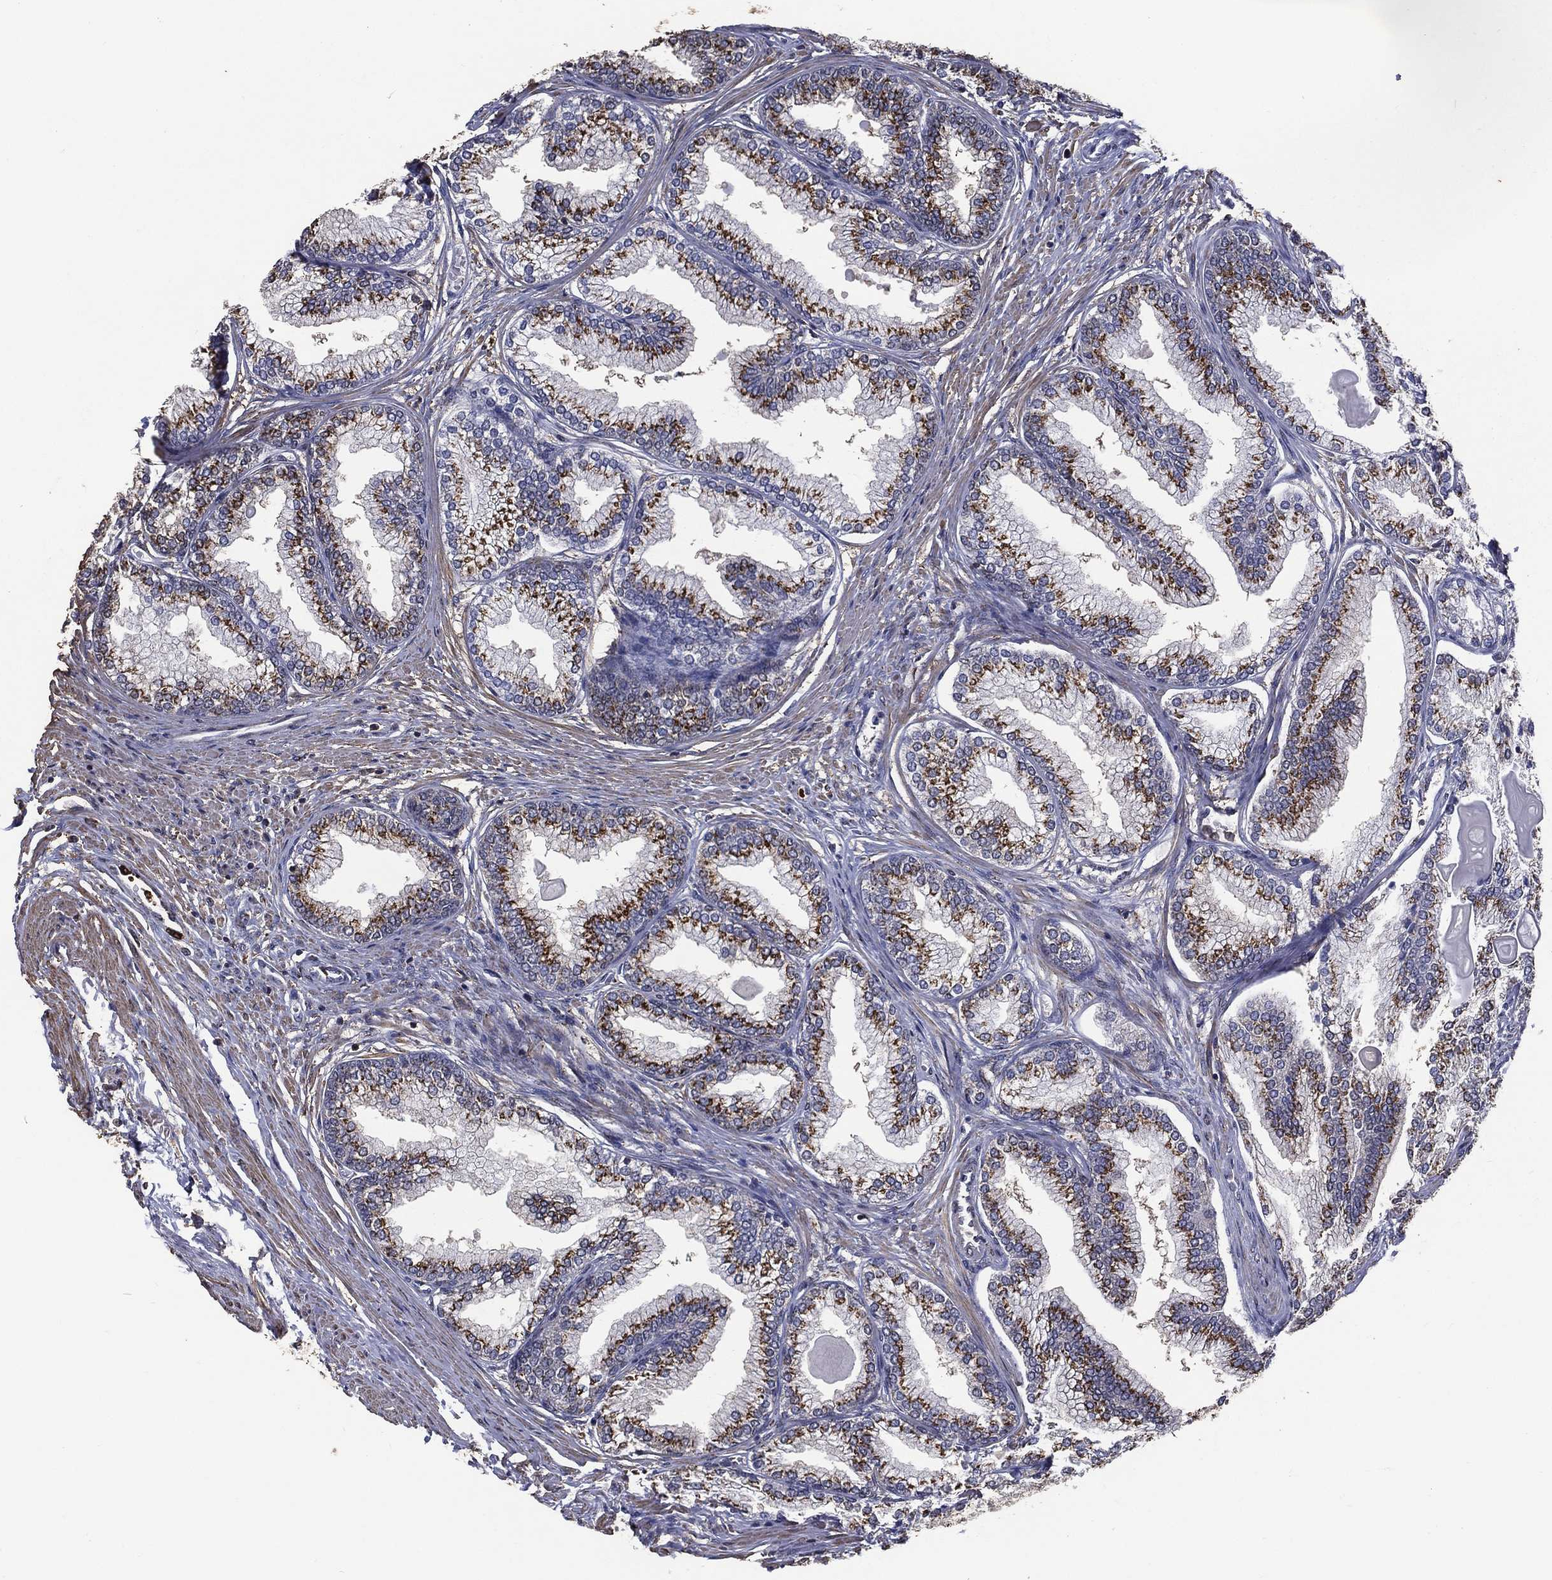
{"staining": {"intensity": "strong", "quantity": ">75%", "location": "cytoplasmic/membranous"}, "tissue": "prostate", "cell_type": "Glandular cells", "image_type": "normal", "snomed": [{"axis": "morphology", "description": "Normal tissue, NOS"}, {"axis": "topography", "description": "Prostate"}], "caption": "Protein expression analysis of benign human prostate reveals strong cytoplasmic/membranous expression in about >75% of glandular cells. (Brightfield microscopy of DAB IHC at high magnification).", "gene": "GPR183", "patient": {"sex": "male", "age": 72}}